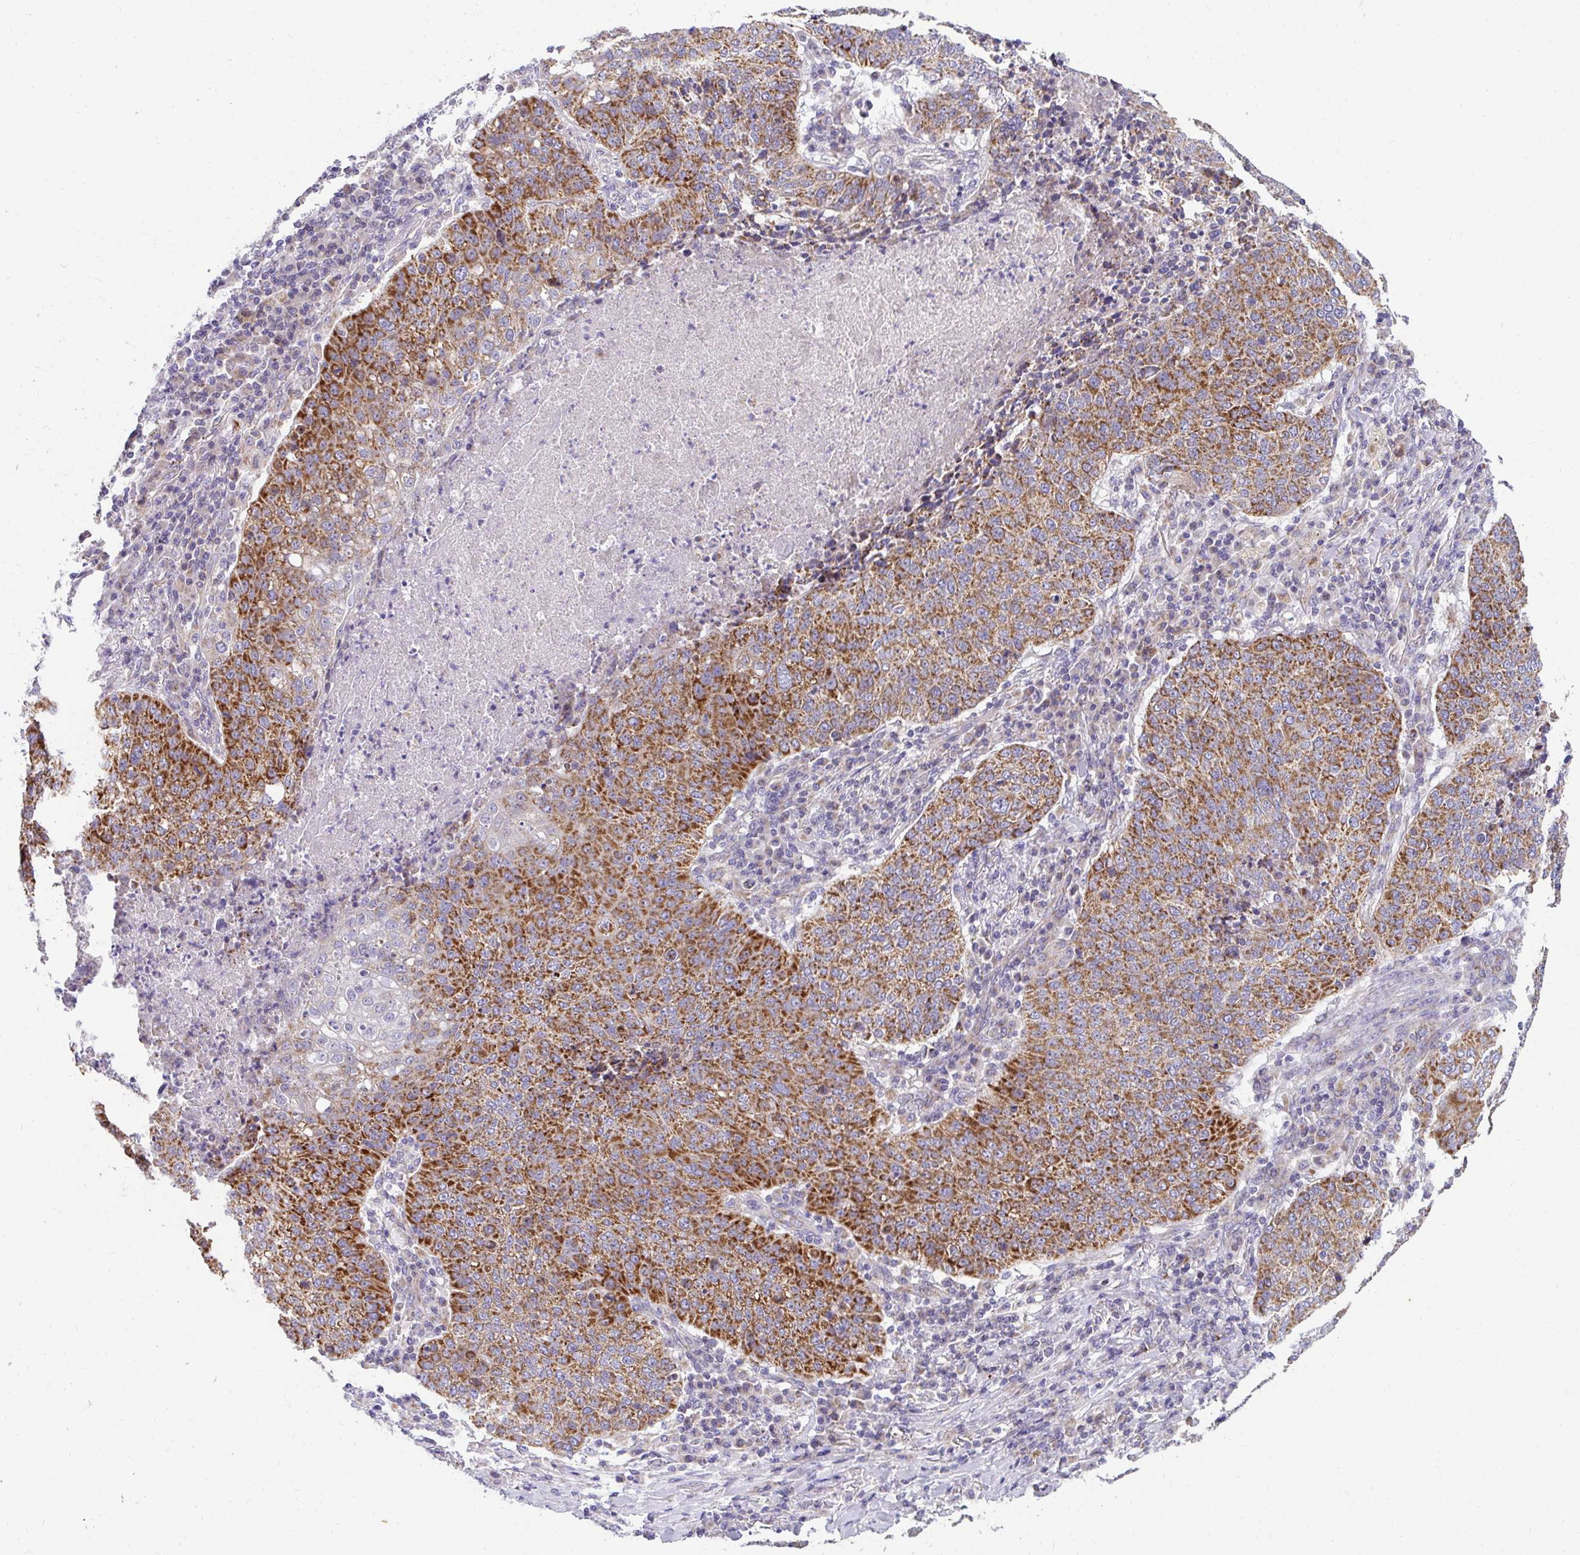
{"staining": {"intensity": "strong", "quantity": ">75%", "location": "cytoplasmic/membranous"}, "tissue": "lung cancer", "cell_type": "Tumor cells", "image_type": "cancer", "snomed": [{"axis": "morphology", "description": "Squamous cell carcinoma, NOS"}, {"axis": "topography", "description": "Lung"}], "caption": "High-power microscopy captured an immunohistochemistry photomicrograph of lung squamous cell carcinoma, revealing strong cytoplasmic/membranous staining in approximately >75% of tumor cells. (DAB (3,3'-diaminobenzidine) IHC with brightfield microscopy, high magnification).", "gene": "EXOC5", "patient": {"sex": "male", "age": 63}}